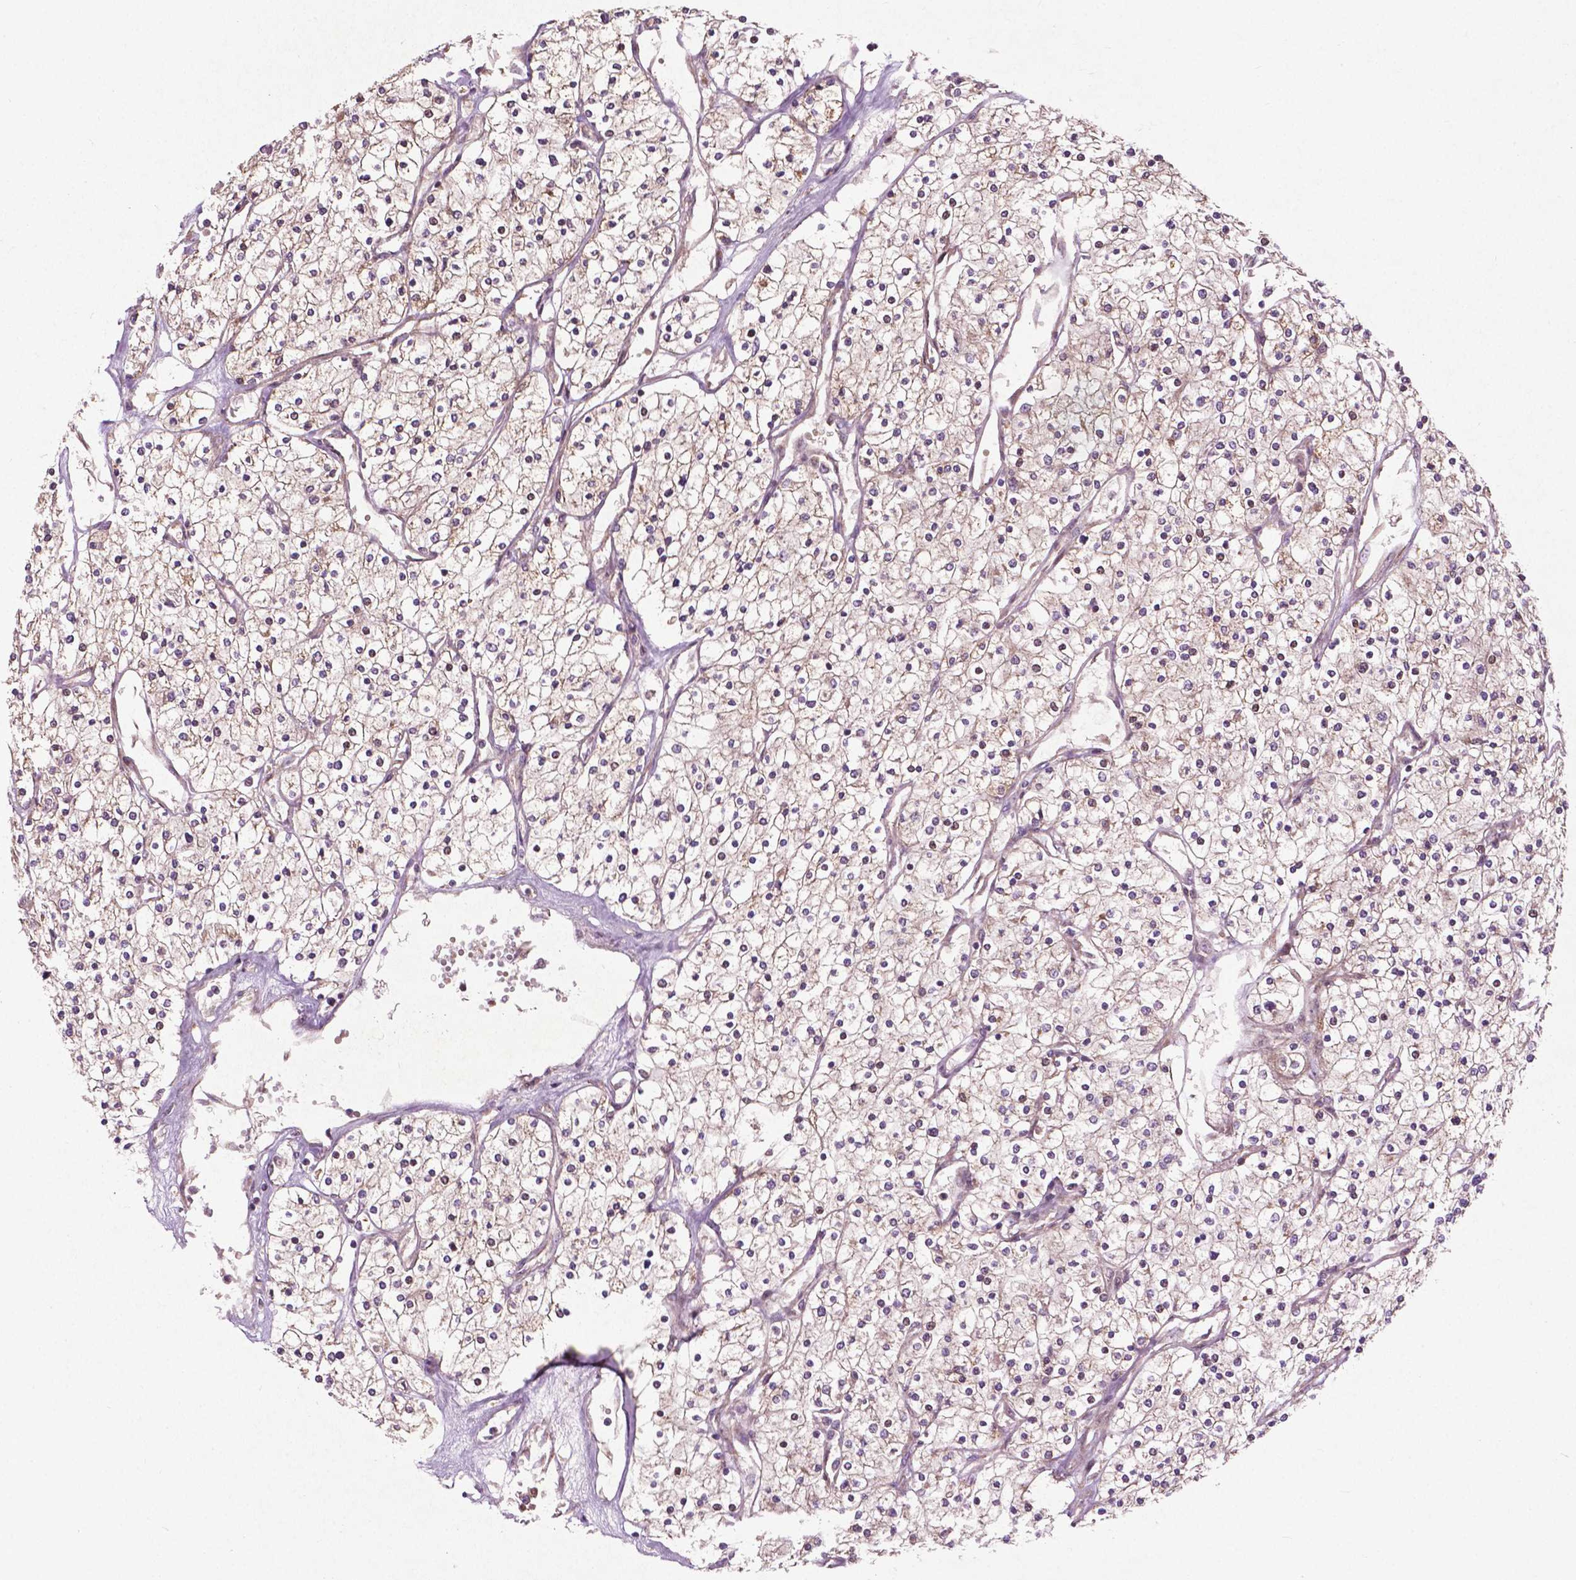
{"staining": {"intensity": "weak", "quantity": "25%-75%", "location": "cytoplasmic/membranous"}, "tissue": "renal cancer", "cell_type": "Tumor cells", "image_type": "cancer", "snomed": [{"axis": "morphology", "description": "Adenocarcinoma, NOS"}, {"axis": "topography", "description": "Kidney"}], "caption": "Immunohistochemistry (IHC) (DAB) staining of renal cancer (adenocarcinoma) displays weak cytoplasmic/membranous protein staining in about 25%-75% of tumor cells.", "gene": "B3GALNT2", "patient": {"sex": "male", "age": 80}}